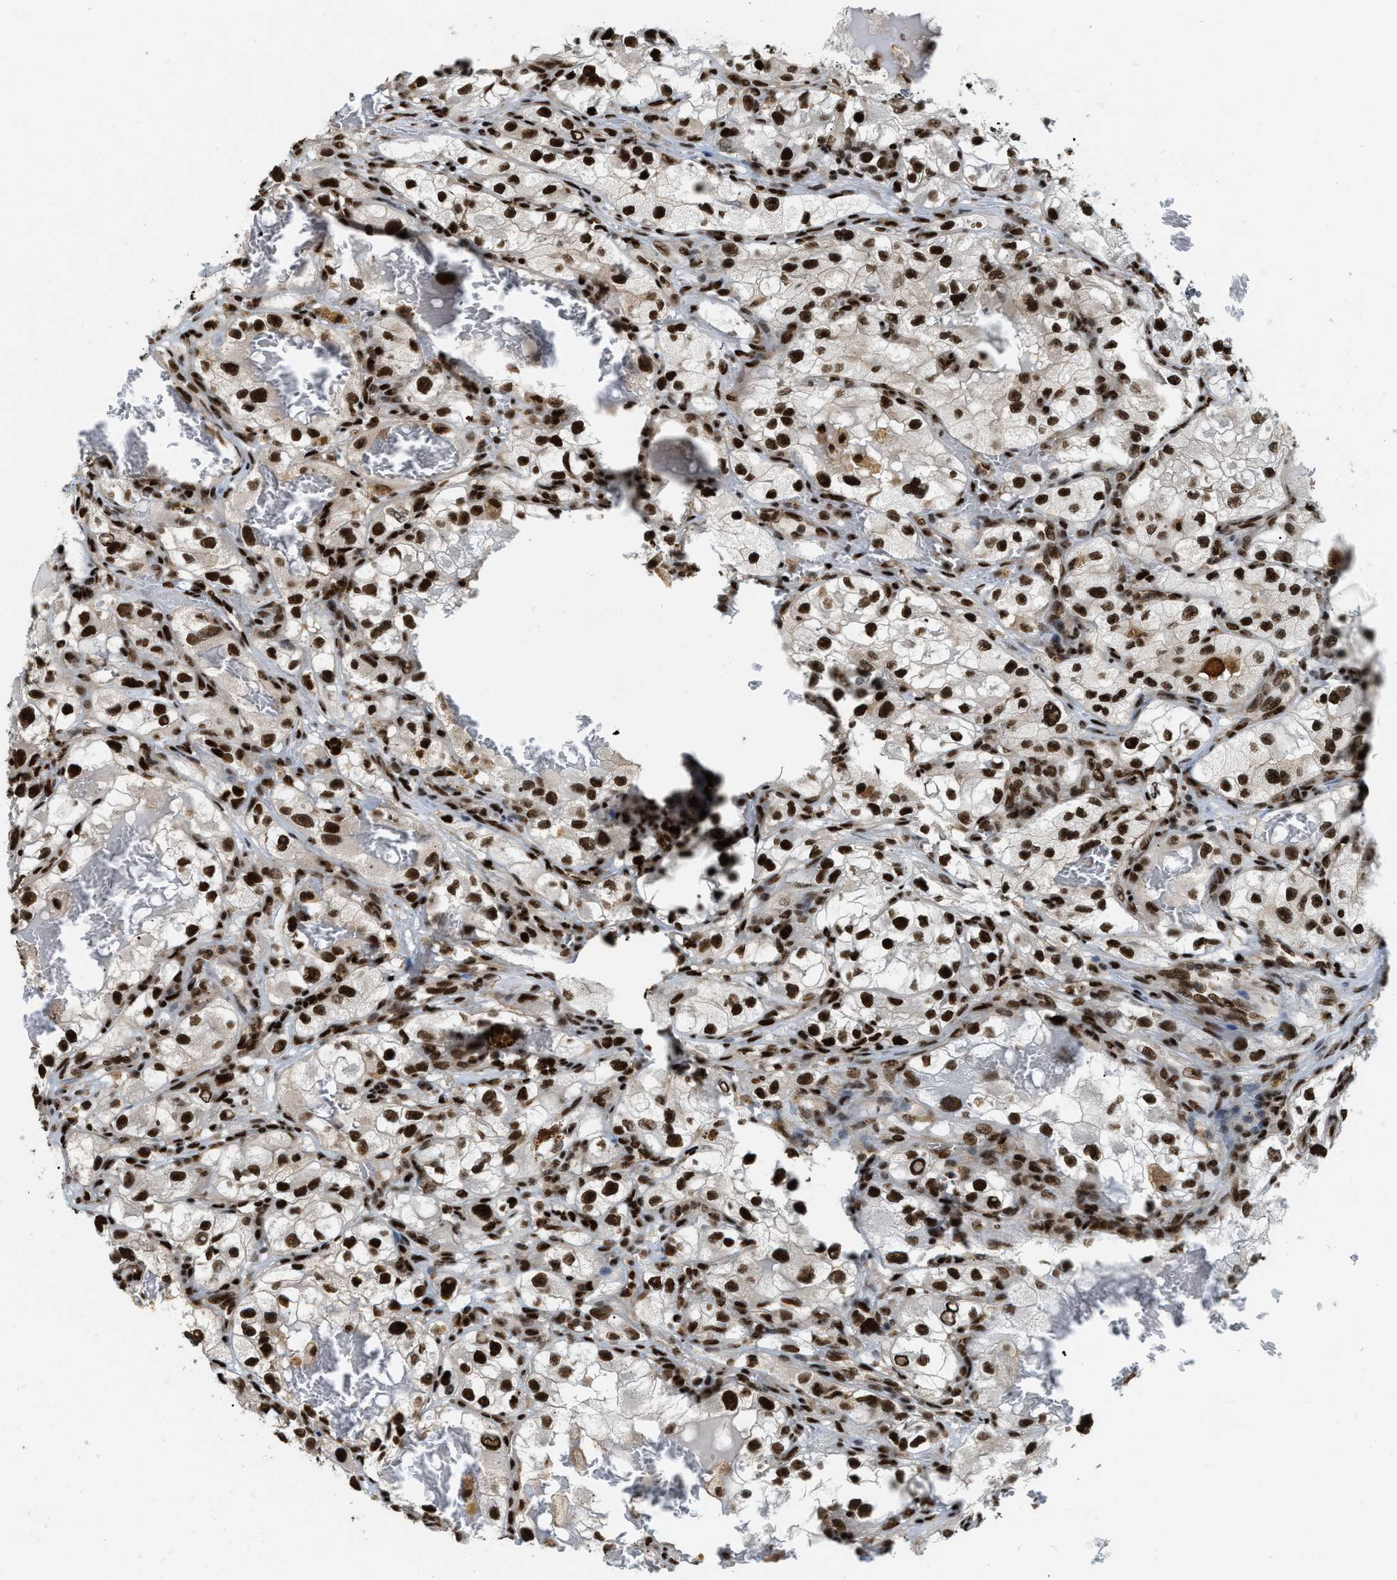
{"staining": {"intensity": "strong", "quantity": ">75%", "location": "nuclear"}, "tissue": "renal cancer", "cell_type": "Tumor cells", "image_type": "cancer", "snomed": [{"axis": "morphology", "description": "Adenocarcinoma, NOS"}, {"axis": "topography", "description": "Kidney"}], "caption": "A high amount of strong nuclear positivity is identified in approximately >75% of tumor cells in renal cancer (adenocarcinoma) tissue.", "gene": "NUMA1", "patient": {"sex": "female", "age": 57}}